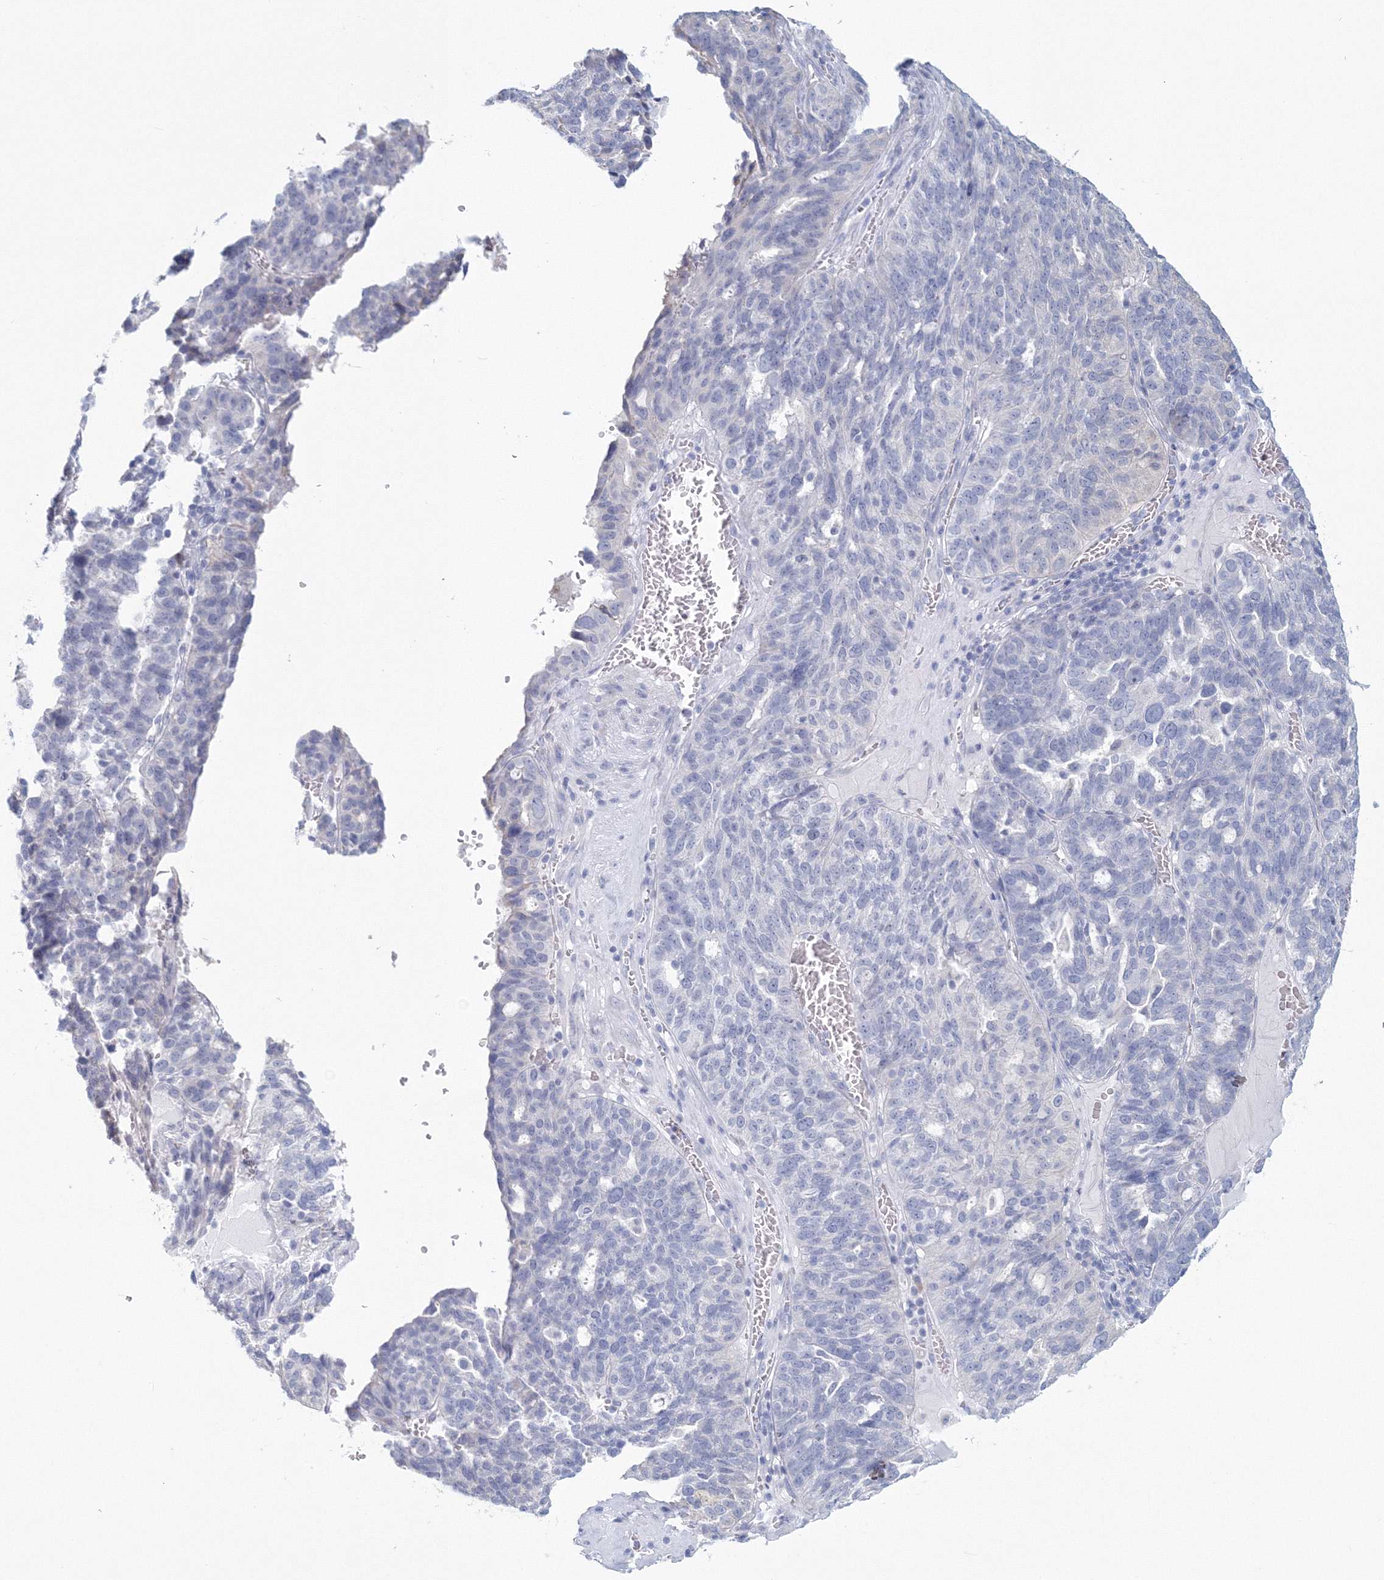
{"staining": {"intensity": "negative", "quantity": "none", "location": "none"}, "tissue": "ovarian cancer", "cell_type": "Tumor cells", "image_type": "cancer", "snomed": [{"axis": "morphology", "description": "Cystadenocarcinoma, serous, NOS"}, {"axis": "topography", "description": "Ovary"}], "caption": "The histopathology image exhibits no staining of tumor cells in ovarian cancer (serous cystadenocarcinoma).", "gene": "VSIG1", "patient": {"sex": "female", "age": 59}}